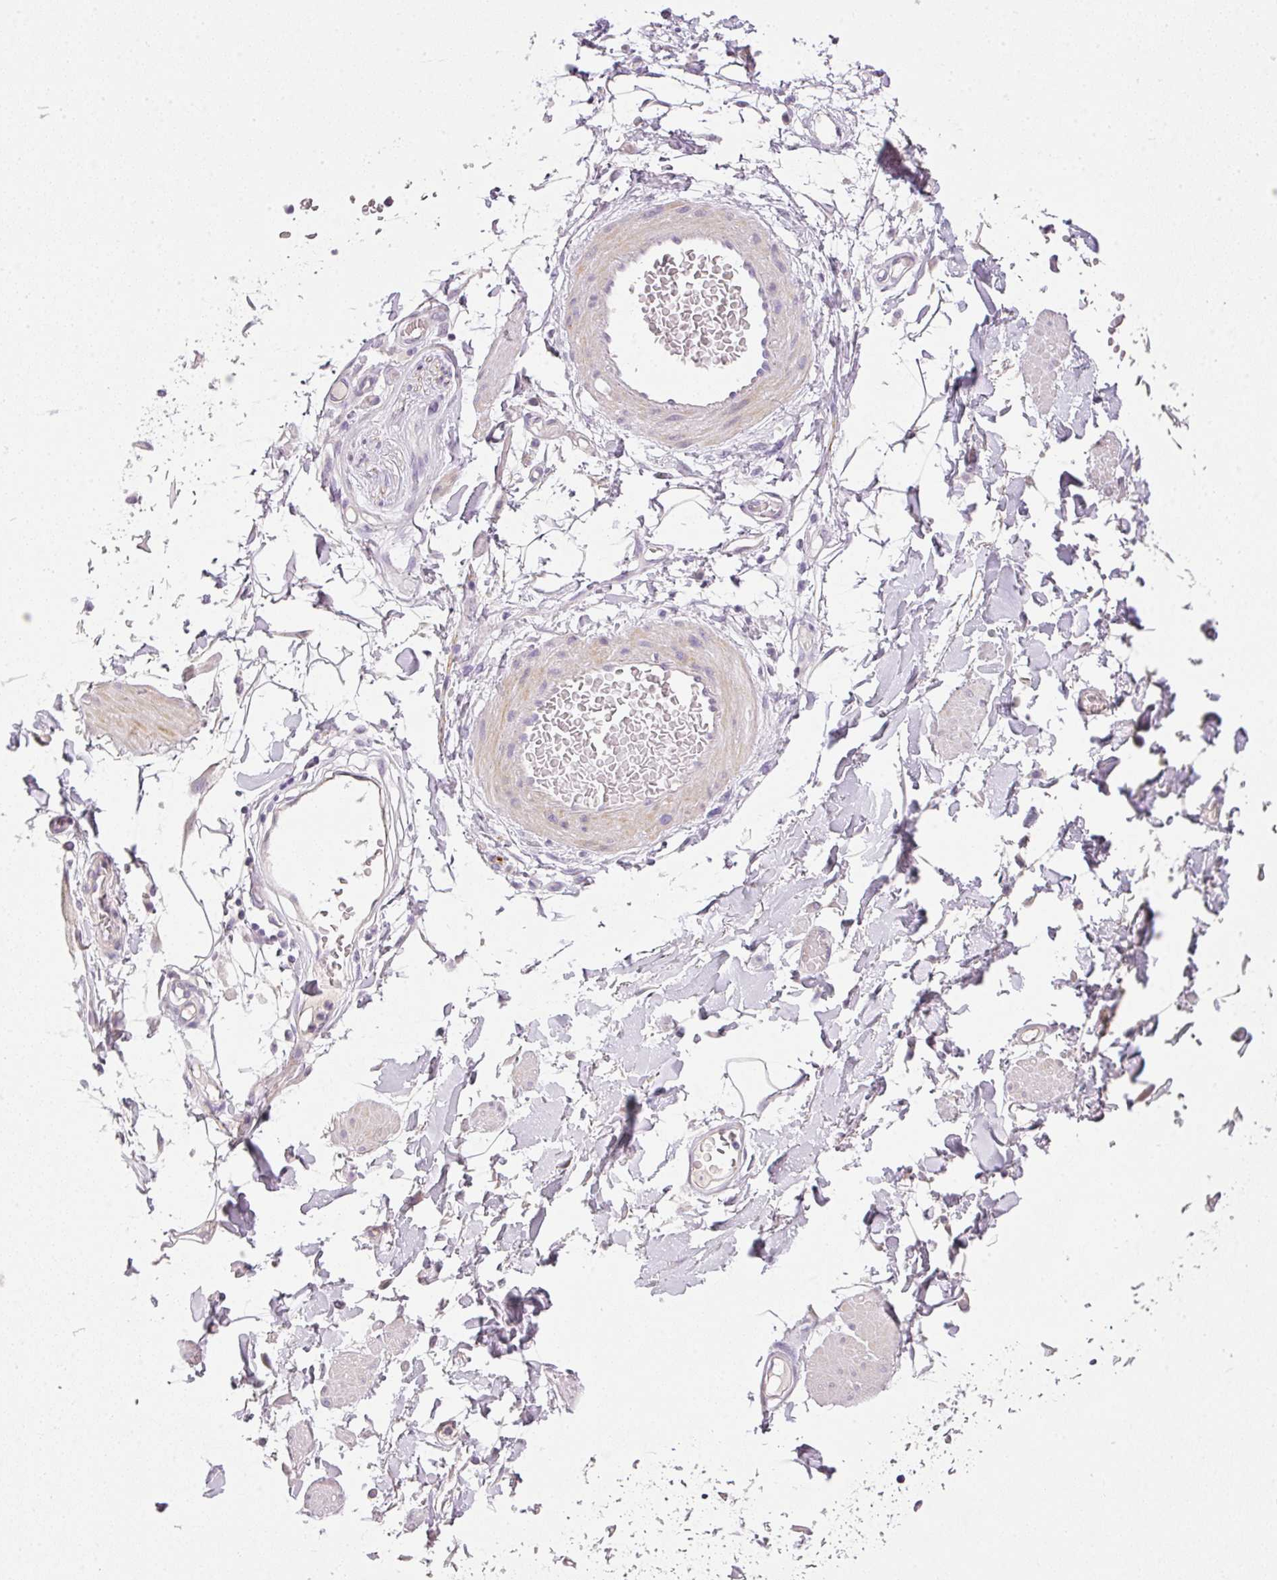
{"staining": {"intensity": "negative", "quantity": "none", "location": "none"}, "tissue": "adipose tissue", "cell_type": "Adipocytes", "image_type": "normal", "snomed": [{"axis": "morphology", "description": "Normal tissue, NOS"}, {"axis": "topography", "description": "Vulva"}, {"axis": "topography", "description": "Peripheral nerve tissue"}], "caption": "This is an IHC micrograph of normal adipose tissue. There is no positivity in adipocytes.", "gene": "RAX2", "patient": {"sex": "female", "age": 68}}